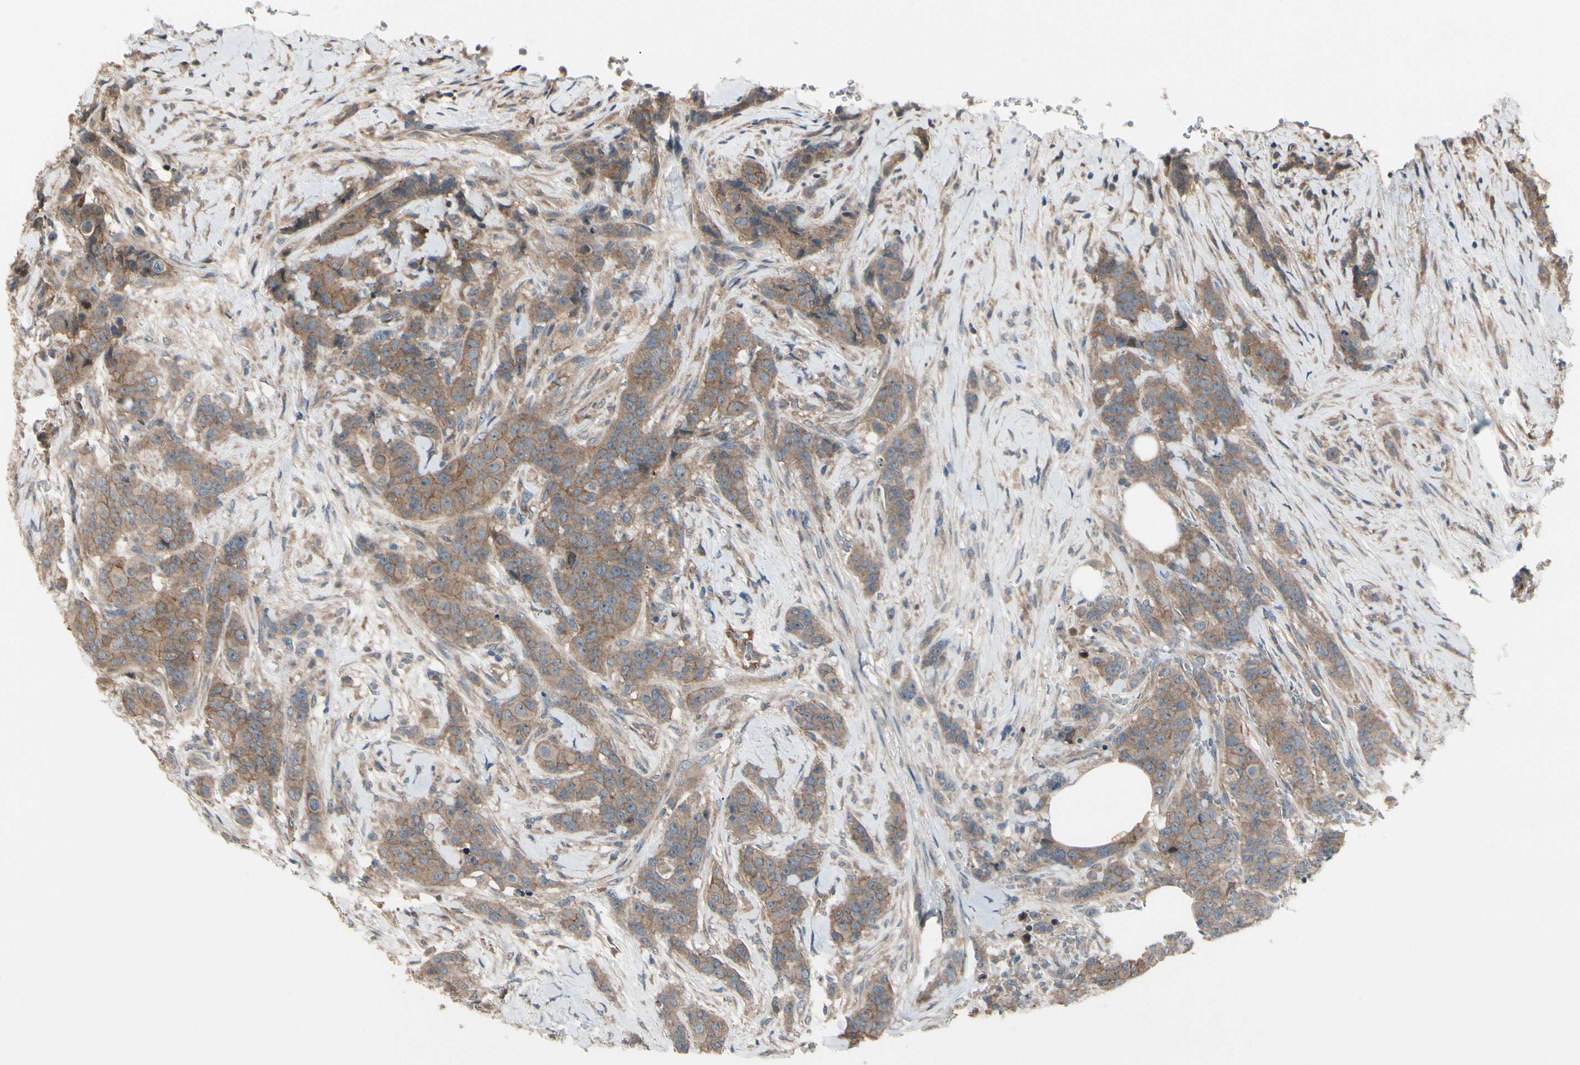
{"staining": {"intensity": "moderate", "quantity": ">75%", "location": "cytoplasmic/membranous"}, "tissue": "breast cancer", "cell_type": "Tumor cells", "image_type": "cancer", "snomed": [{"axis": "morphology", "description": "Duct carcinoma"}, {"axis": "topography", "description": "Breast"}], "caption": "Tumor cells reveal medium levels of moderate cytoplasmic/membranous expression in about >75% of cells in human breast cancer.", "gene": "SNX29", "patient": {"sex": "female", "age": 40}}